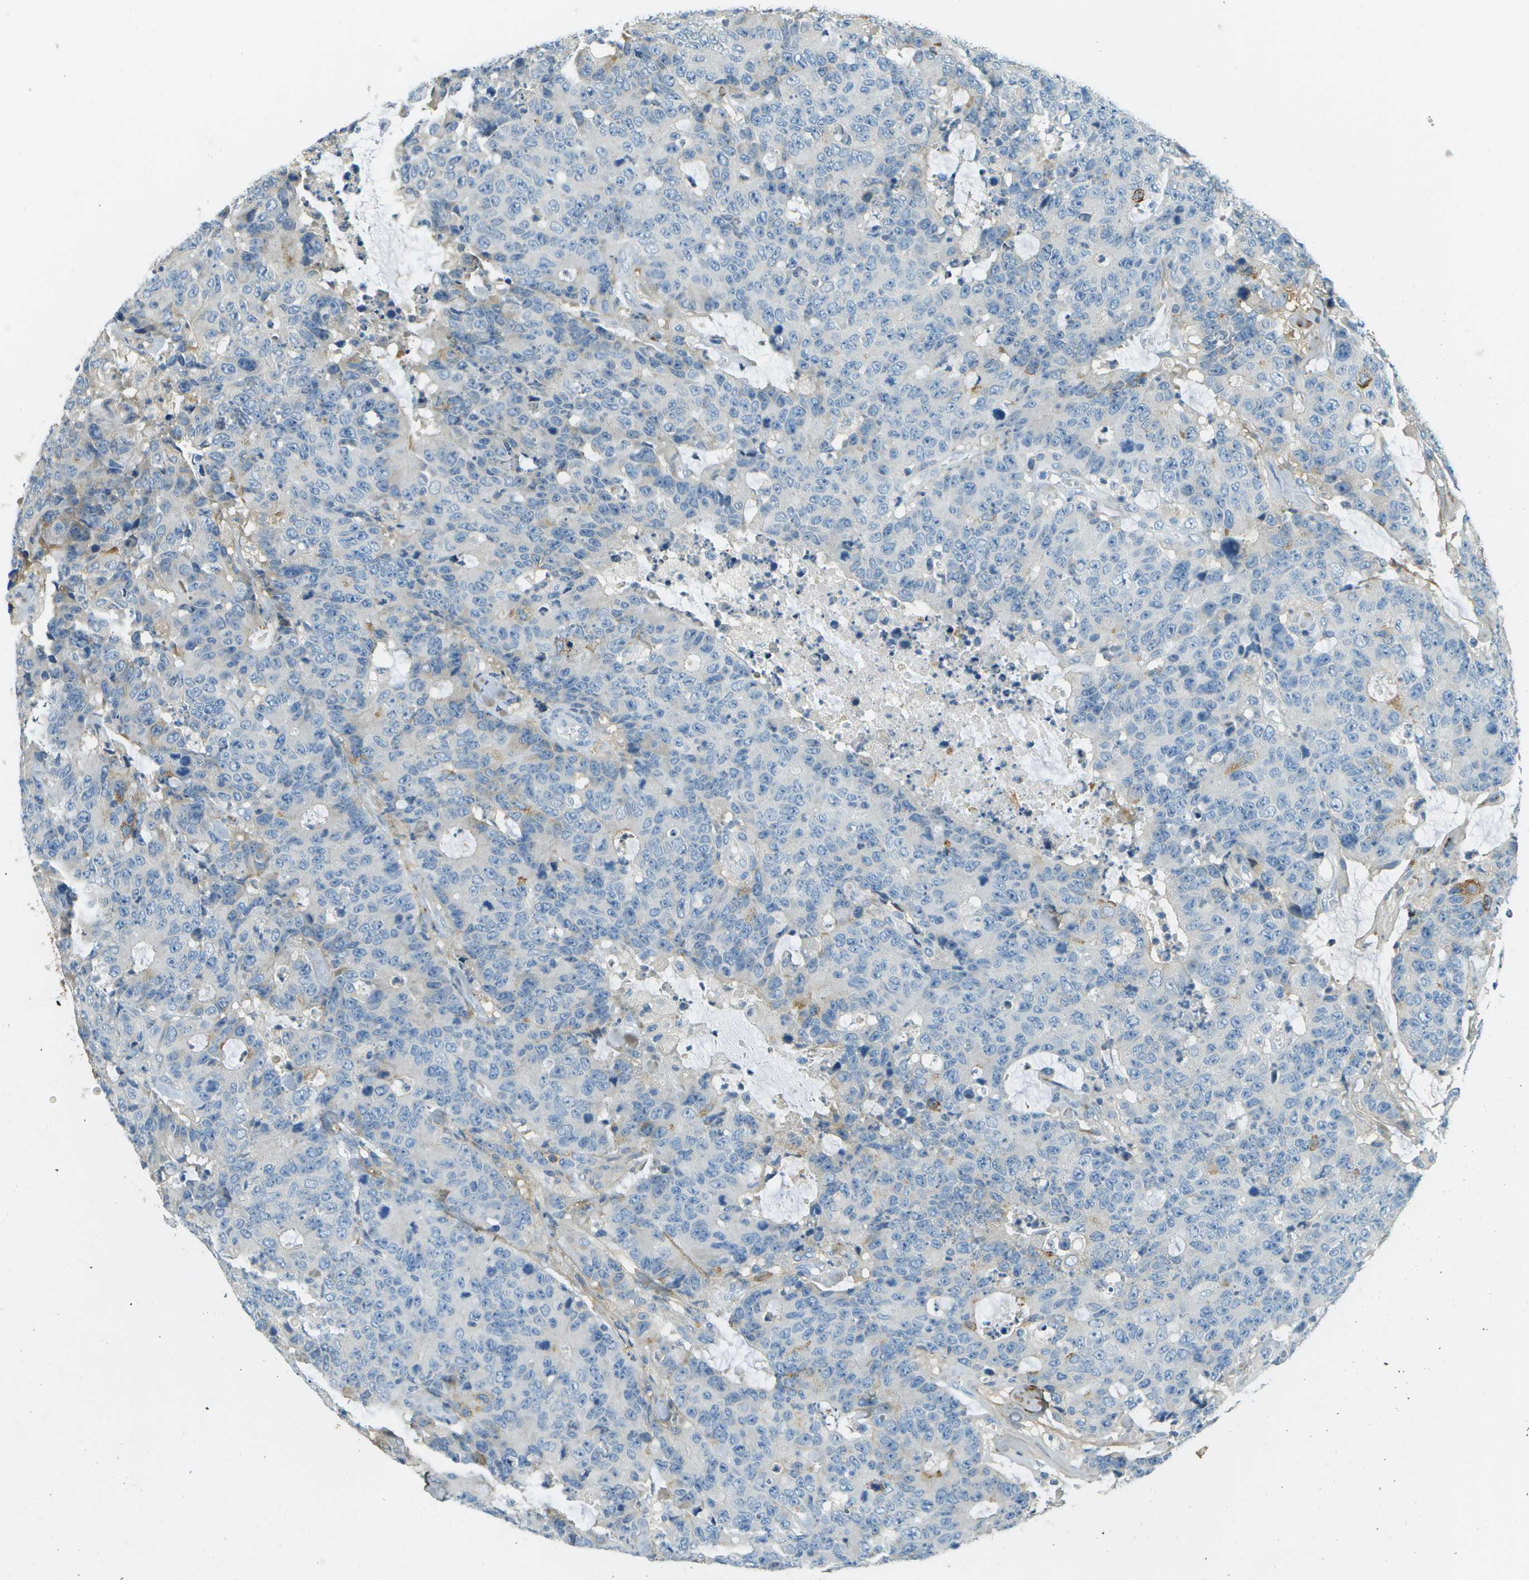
{"staining": {"intensity": "negative", "quantity": "none", "location": "none"}, "tissue": "colorectal cancer", "cell_type": "Tumor cells", "image_type": "cancer", "snomed": [{"axis": "morphology", "description": "Adenocarcinoma, NOS"}, {"axis": "topography", "description": "Colon"}], "caption": "This is an immunohistochemistry (IHC) photomicrograph of human colorectal cancer (adenocarcinoma). There is no expression in tumor cells.", "gene": "DCN", "patient": {"sex": "female", "age": 86}}